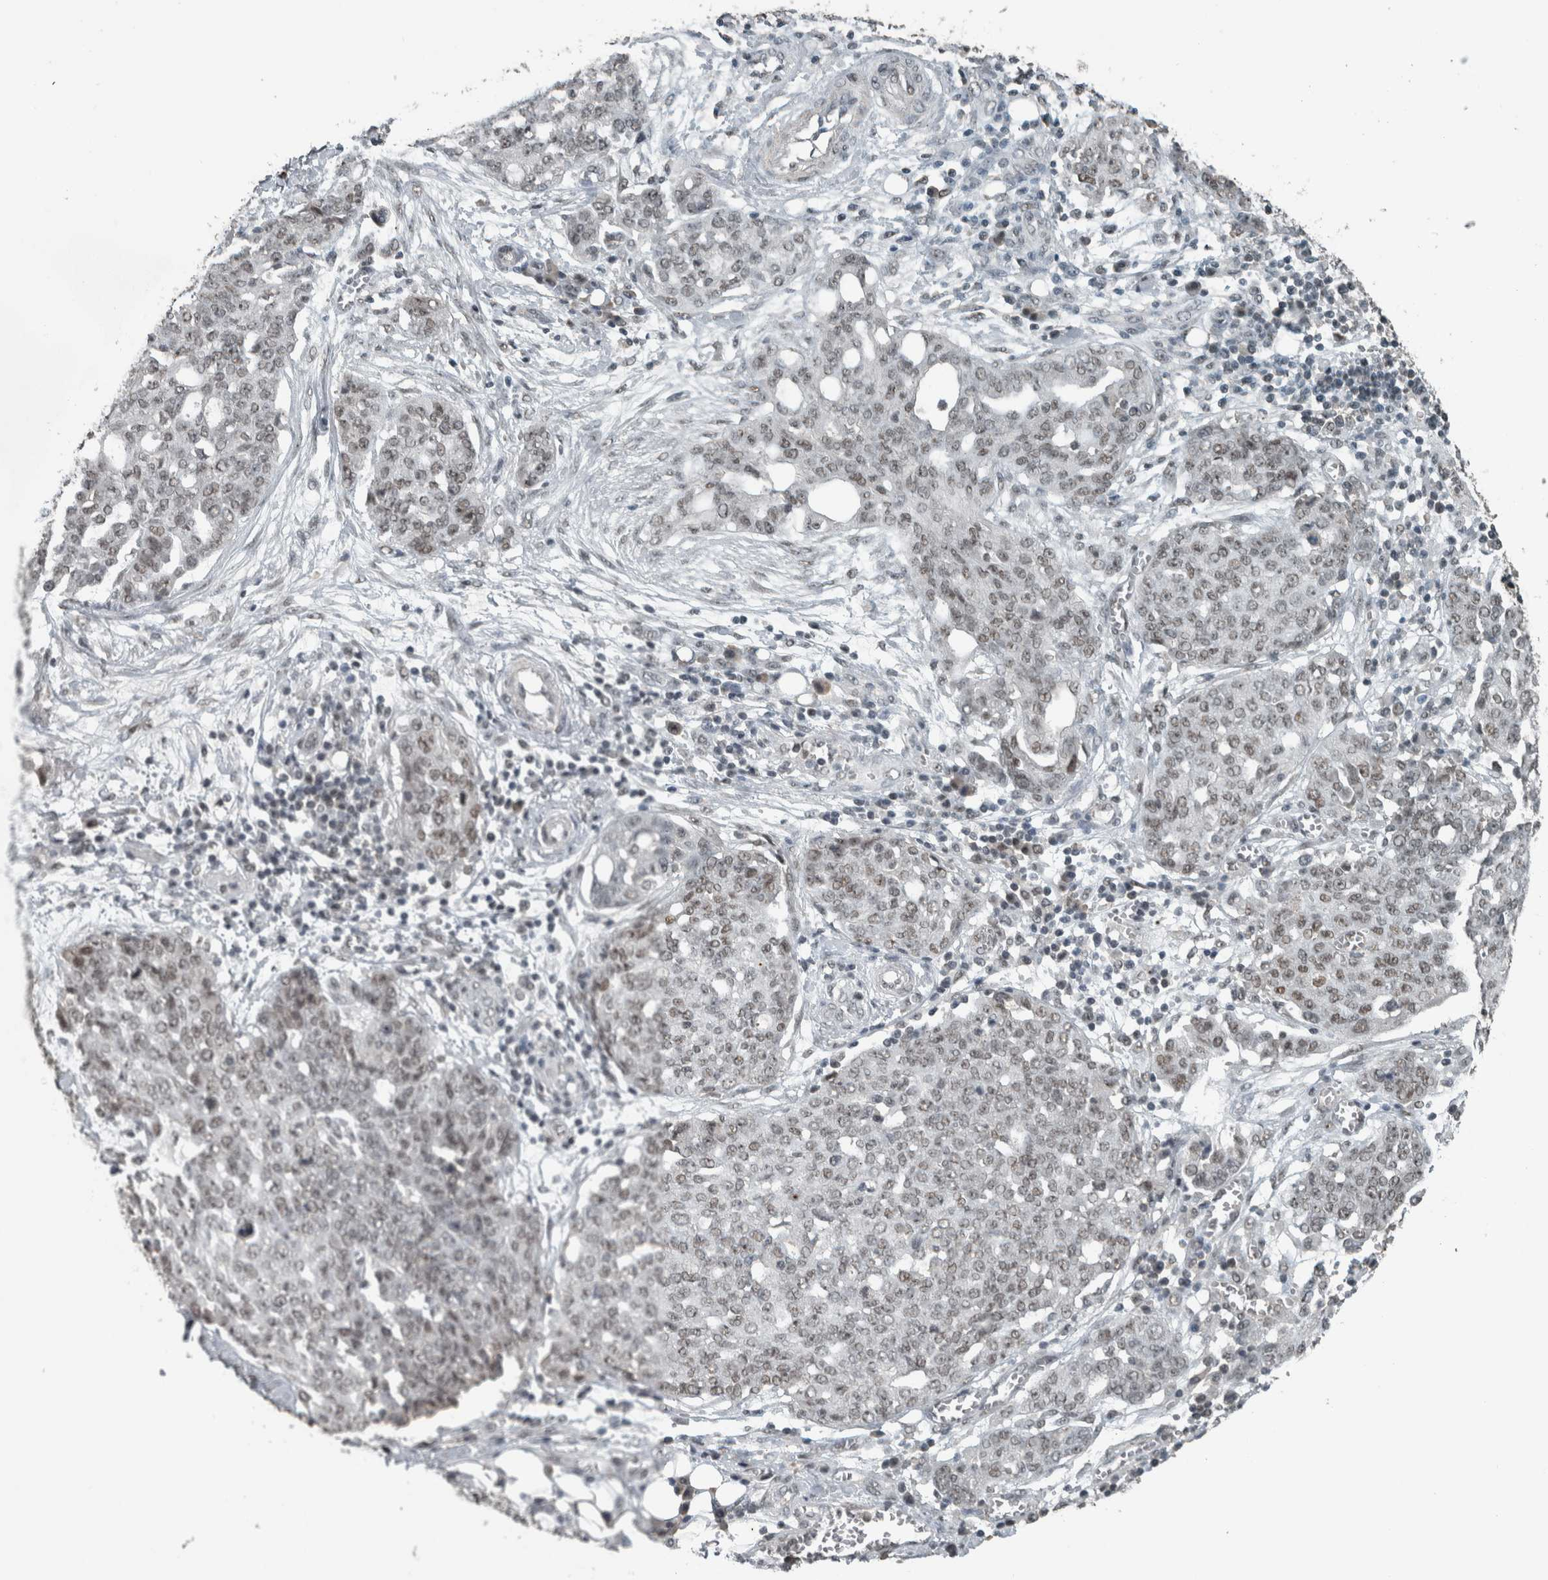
{"staining": {"intensity": "weak", "quantity": ">75%", "location": "nuclear"}, "tissue": "ovarian cancer", "cell_type": "Tumor cells", "image_type": "cancer", "snomed": [{"axis": "morphology", "description": "Cystadenocarcinoma, serous, NOS"}, {"axis": "topography", "description": "Soft tissue"}, {"axis": "topography", "description": "Ovary"}], "caption": "Immunohistochemistry (IHC) of human ovarian cancer reveals low levels of weak nuclear positivity in approximately >75% of tumor cells.", "gene": "ZNF24", "patient": {"sex": "female", "age": 57}}